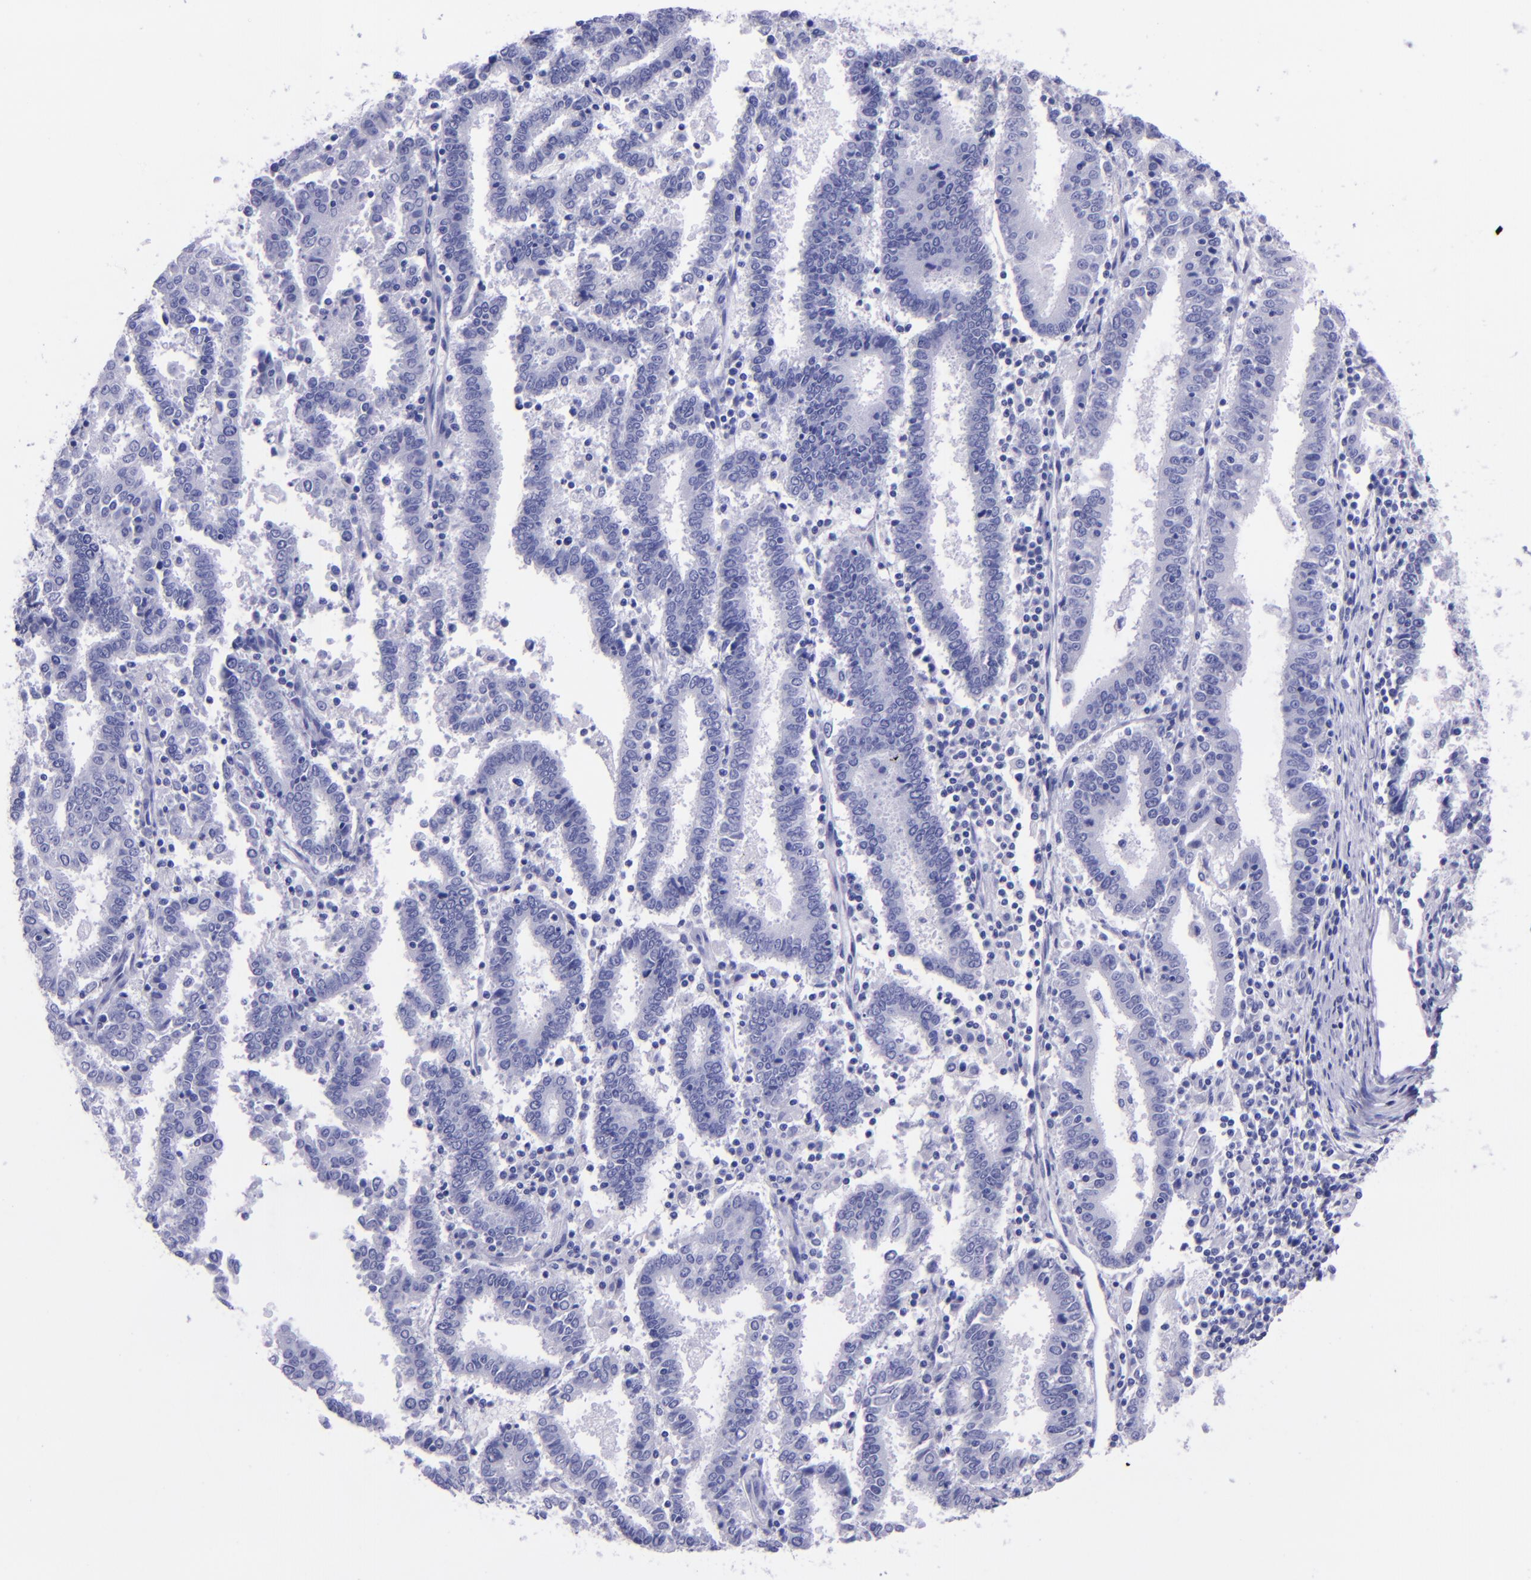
{"staining": {"intensity": "negative", "quantity": "none", "location": "none"}, "tissue": "endometrial cancer", "cell_type": "Tumor cells", "image_type": "cancer", "snomed": [{"axis": "morphology", "description": "Adenocarcinoma, NOS"}, {"axis": "topography", "description": "Uterus"}], "caption": "Immunohistochemistry of human endometrial adenocarcinoma demonstrates no expression in tumor cells. The staining was performed using DAB to visualize the protein expression in brown, while the nuclei were stained in blue with hematoxylin (Magnification: 20x).", "gene": "MBP", "patient": {"sex": "female", "age": 83}}